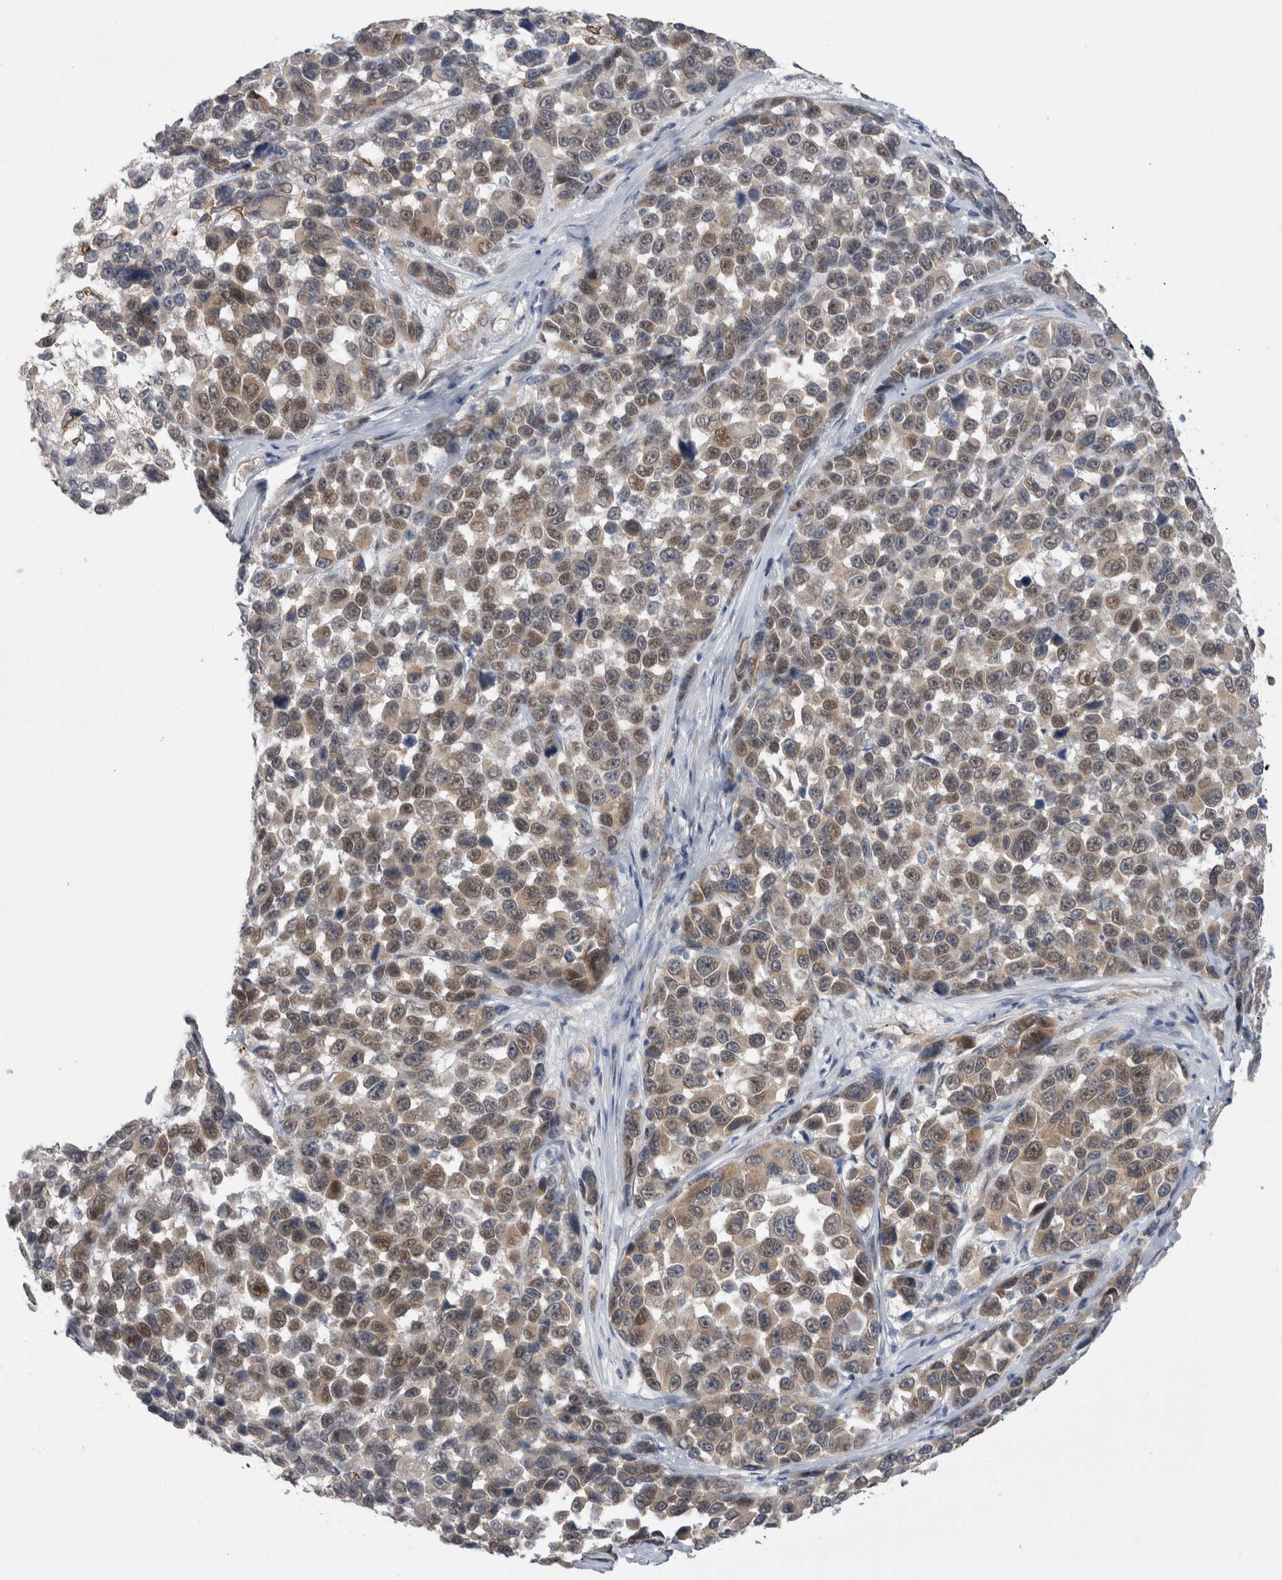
{"staining": {"intensity": "moderate", "quantity": ">75%", "location": "cytoplasmic/membranous,nuclear"}, "tissue": "melanoma", "cell_type": "Tumor cells", "image_type": "cancer", "snomed": [{"axis": "morphology", "description": "Malignant melanoma, NOS"}, {"axis": "topography", "description": "Skin"}], "caption": "Approximately >75% of tumor cells in human melanoma display moderate cytoplasmic/membranous and nuclear protein positivity as visualized by brown immunohistochemical staining.", "gene": "TAFA5", "patient": {"sex": "male", "age": 53}}